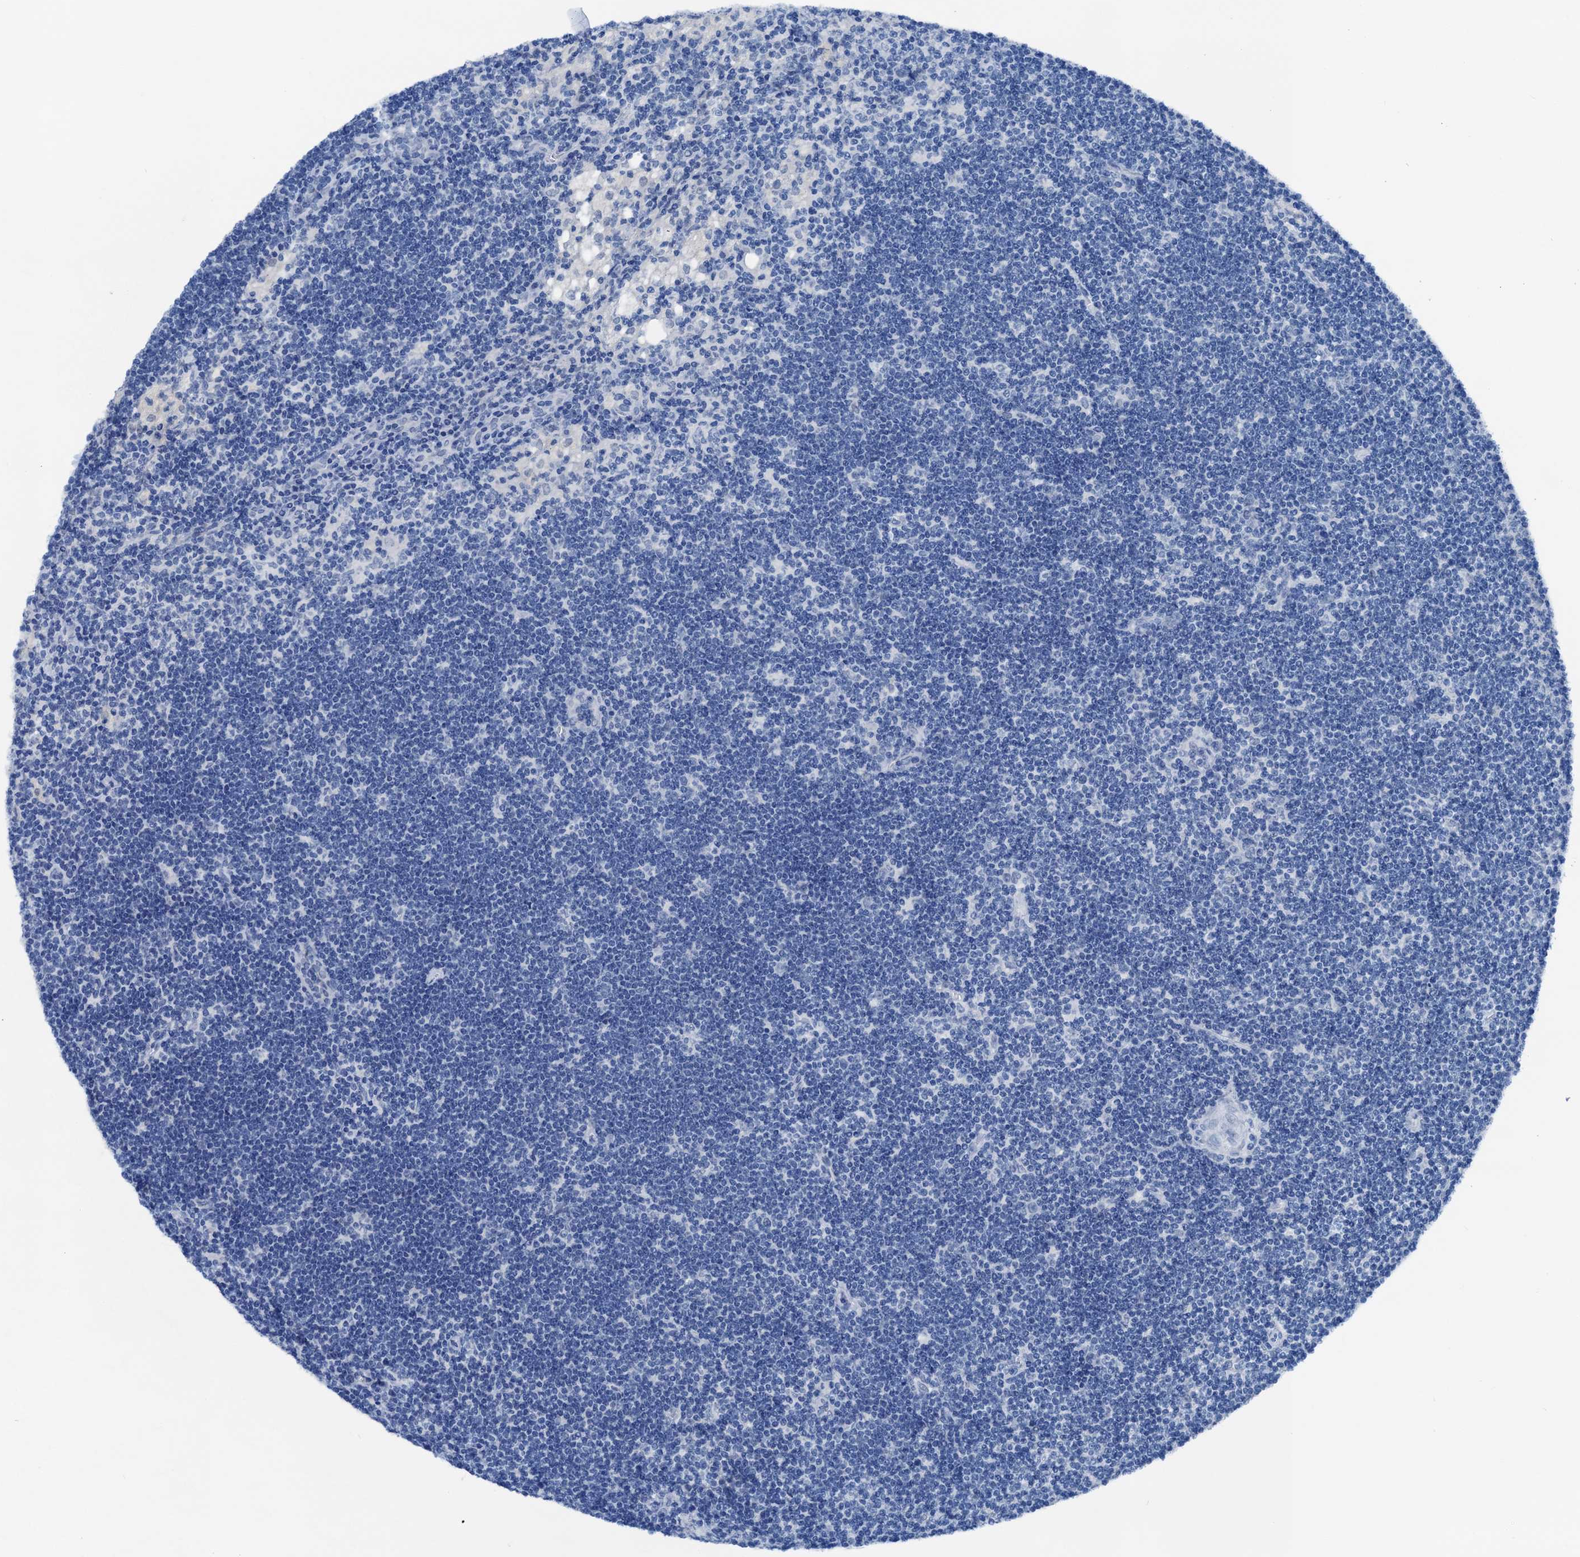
{"staining": {"intensity": "negative", "quantity": "none", "location": "none"}, "tissue": "lymph node", "cell_type": "Germinal center cells", "image_type": "normal", "snomed": [{"axis": "morphology", "description": "Normal tissue, NOS"}, {"axis": "topography", "description": "Lymph node"}], "caption": "Immunohistochemistry (IHC) histopathology image of unremarkable human lymph node stained for a protein (brown), which demonstrates no positivity in germinal center cells. Brightfield microscopy of immunohistochemistry (IHC) stained with DAB (3,3'-diaminobenzidine) (brown) and hematoxylin (blue), captured at high magnification.", "gene": "CBLN3", "patient": {"sex": "male", "age": 24}}